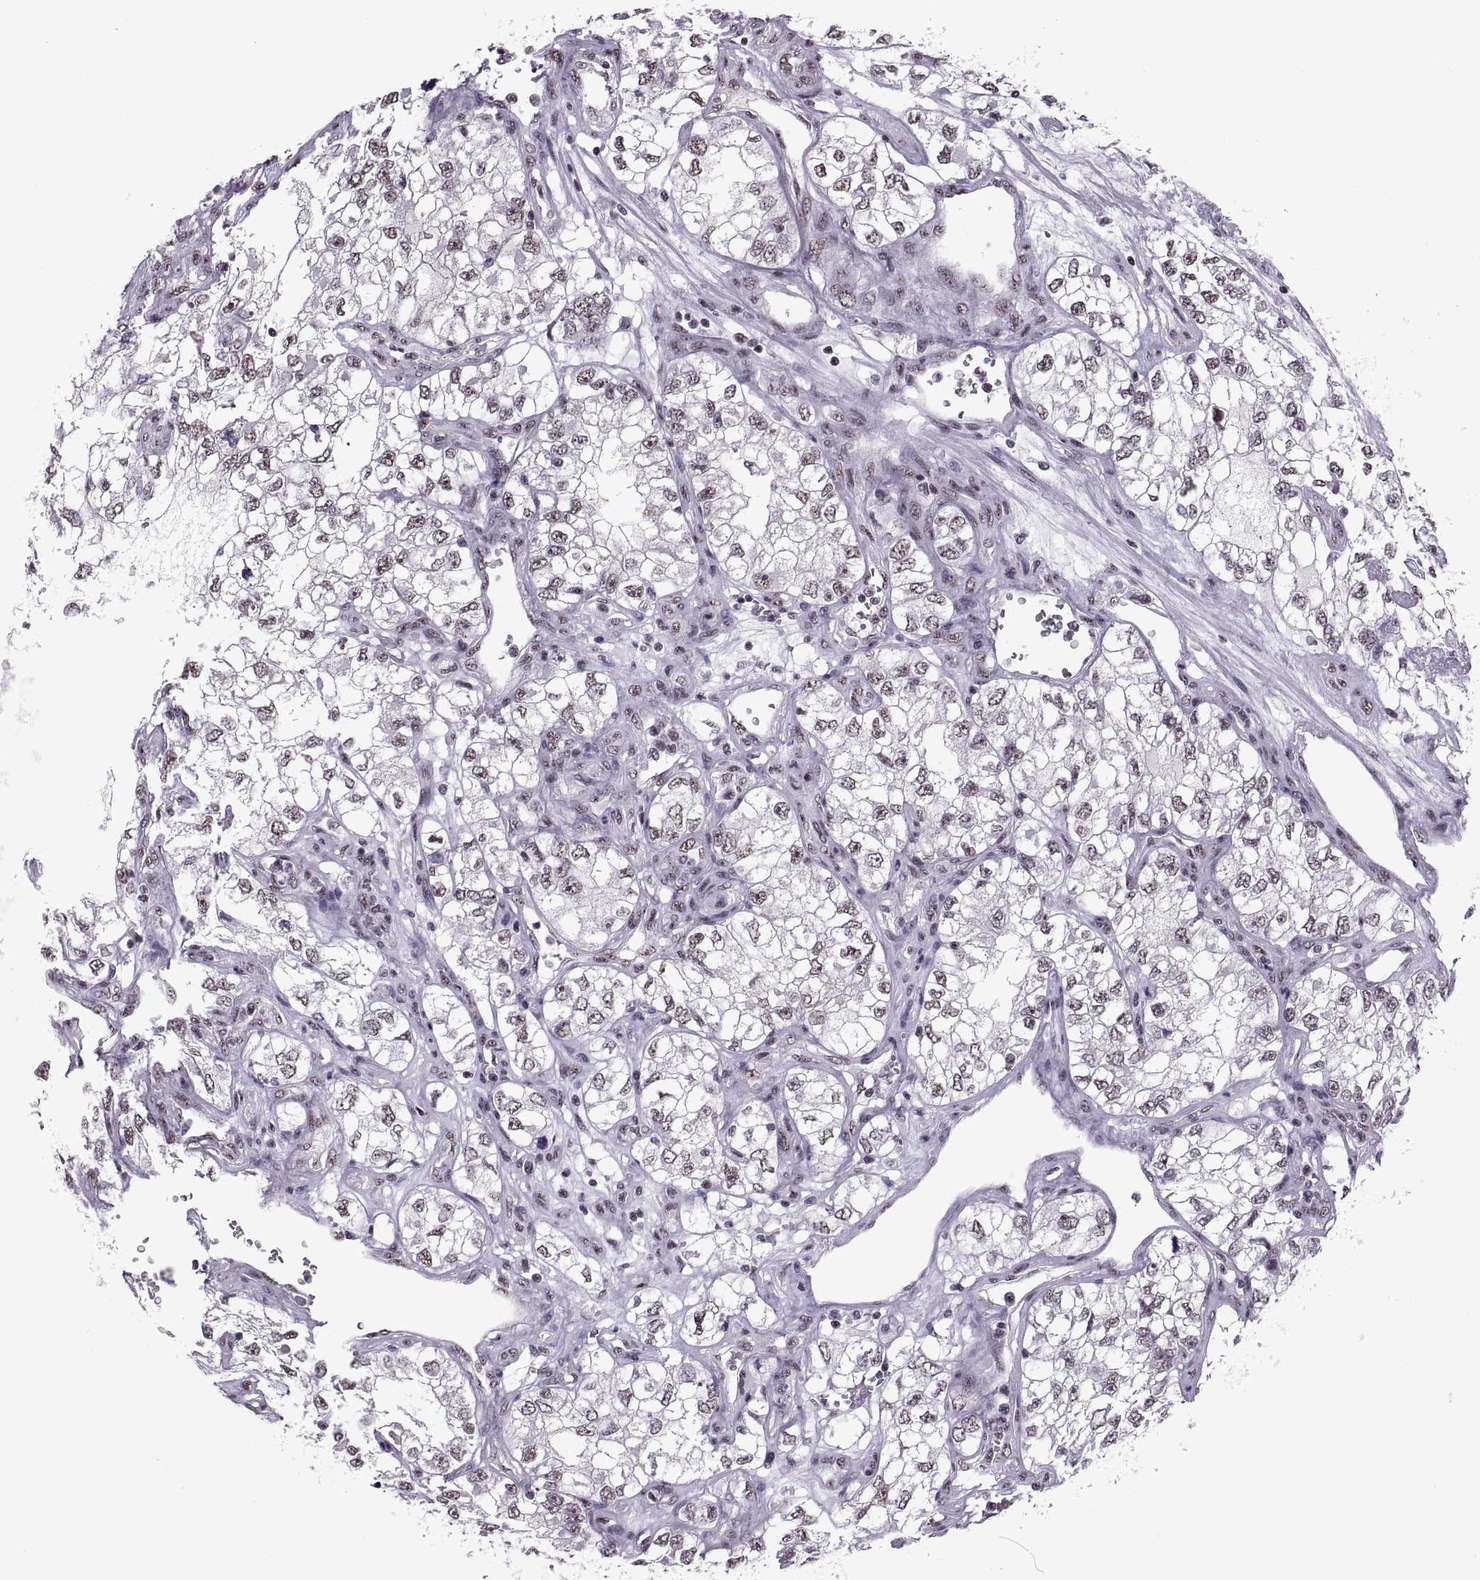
{"staining": {"intensity": "weak", "quantity": ">75%", "location": "nuclear"}, "tissue": "renal cancer", "cell_type": "Tumor cells", "image_type": "cancer", "snomed": [{"axis": "morphology", "description": "Adenocarcinoma, NOS"}, {"axis": "topography", "description": "Kidney"}], "caption": "Brown immunohistochemical staining in renal cancer (adenocarcinoma) shows weak nuclear positivity in about >75% of tumor cells.", "gene": "MAGEA4", "patient": {"sex": "female", "age": 59}}